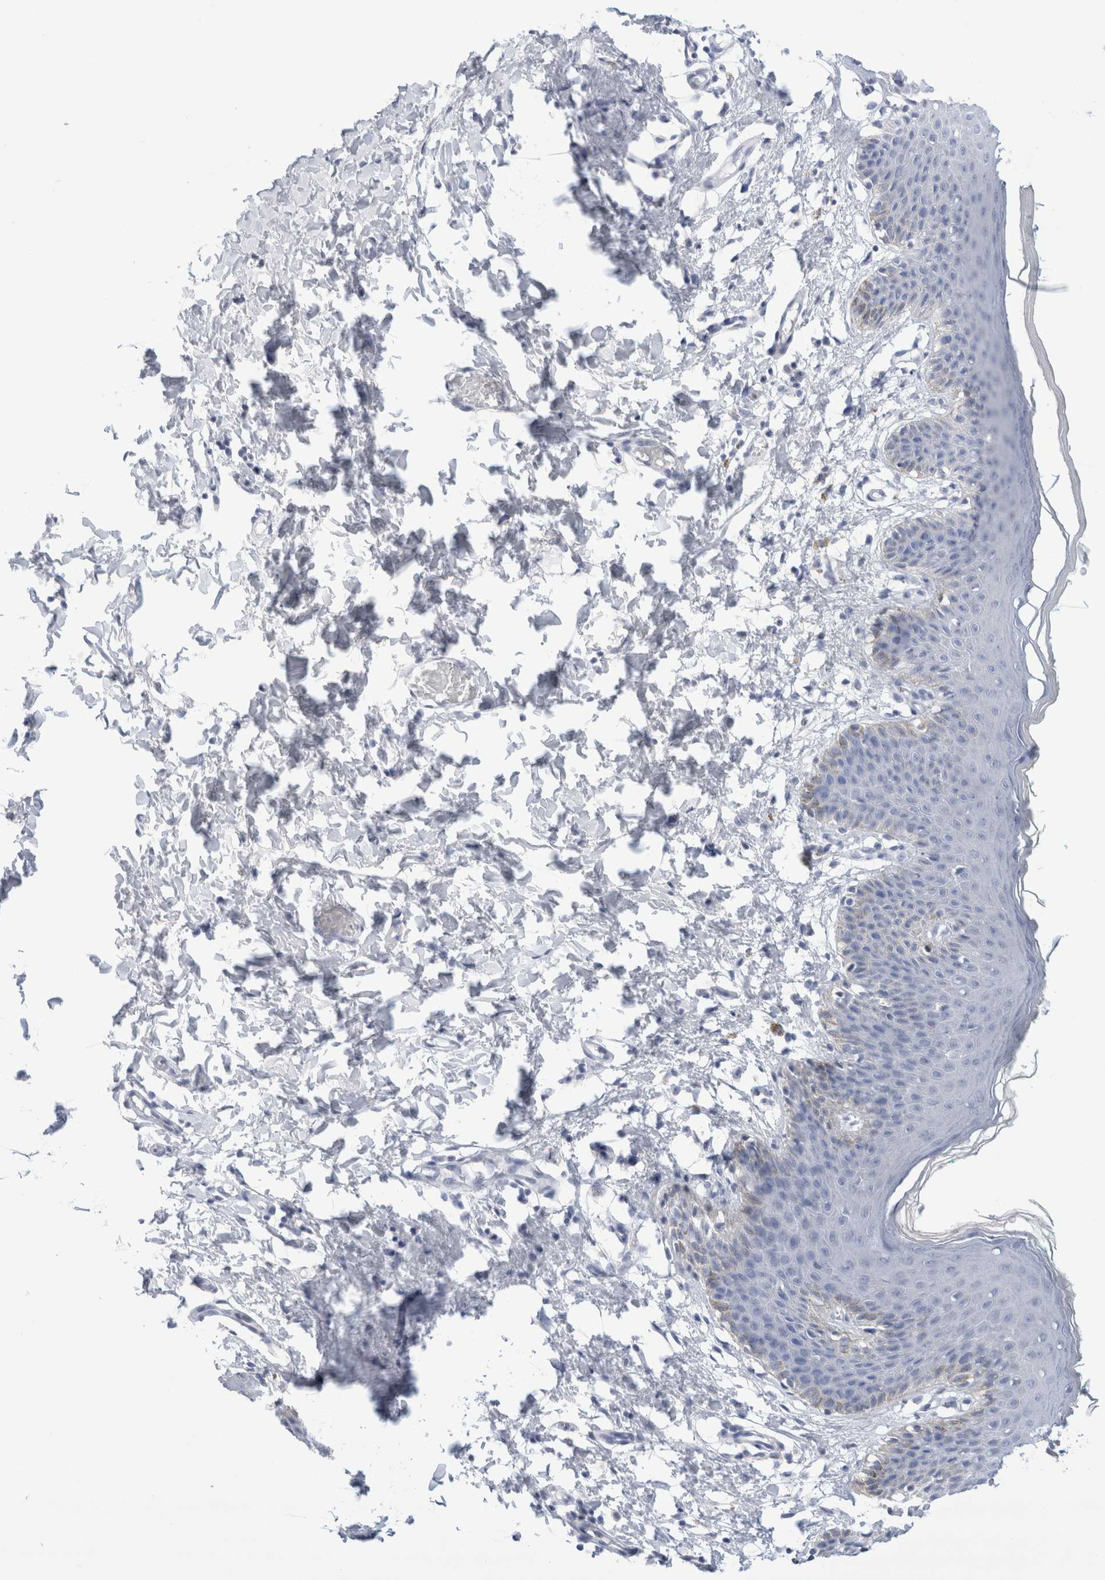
{"staining": {"intensity": "negative", "quantity": "none", "location": "none"}, "tissue": "skin", "cell_type": "Epidermal cells", "image_type": "normal", "snomed": [{"axis": "morphology", "description": "Normal tissue, NOS"}, {"axis": "topography", "description": "Vulva"}], "caption": "Benign skin was stained to show a protein in brown. There is no significant staining in epidermal cells.", "gene": "ECHDC2", "patient": {"sex": "female", "age": 66}}